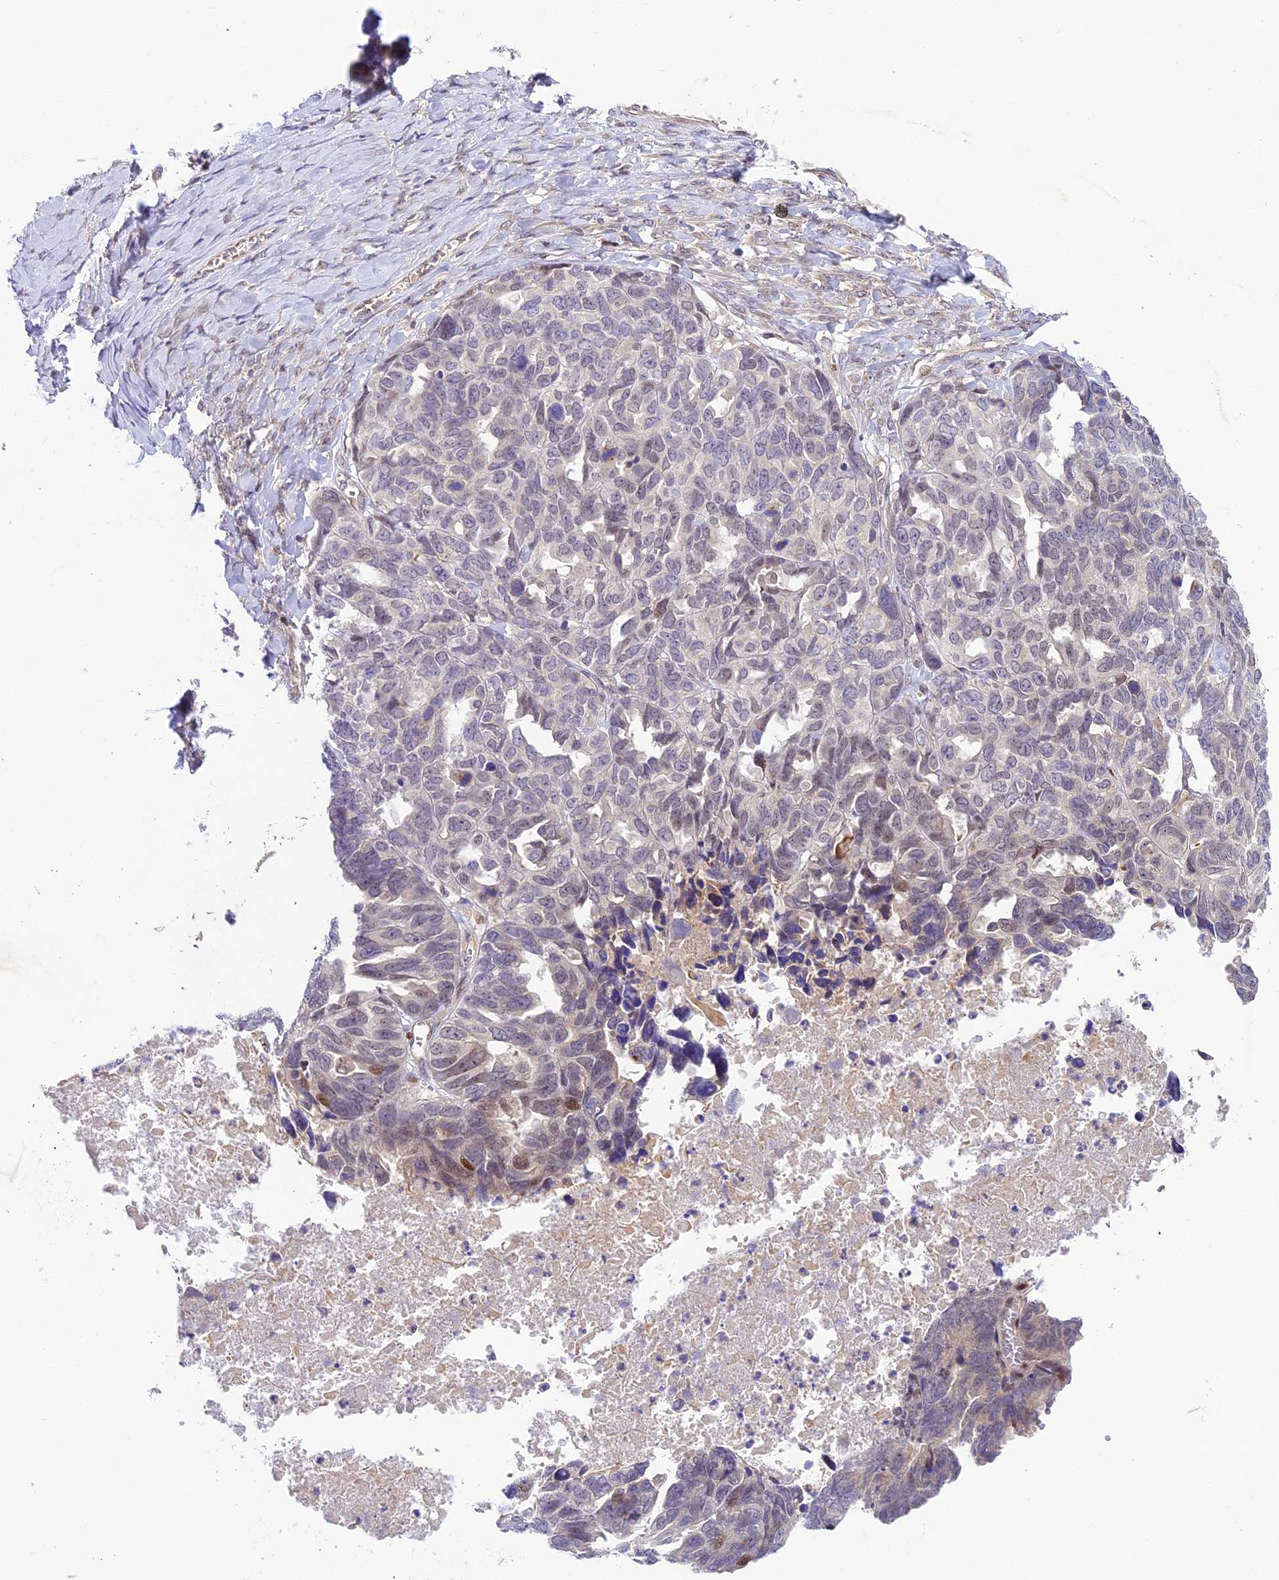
{"staining": {"intensity": "moderate", "quantity": "<25%", "location": "nuclear"}, "tissue": "ovarian cancer", "cell_type": "Tumor cells", "image_type": "cancer", "snomed": [{"axis": "morphology", "description": "Cystadenocarcinoma, serous, NOS"}, {"axis": "topography", "description": "Ovary"}], "caption": "Human ovarian cancer stained for a protein (brown) demonstrates moderate nuclear positive positivity in about <25% of tumor cells.", "gene": "NEK8", "patient": {"sex": "female", "age": 79}}